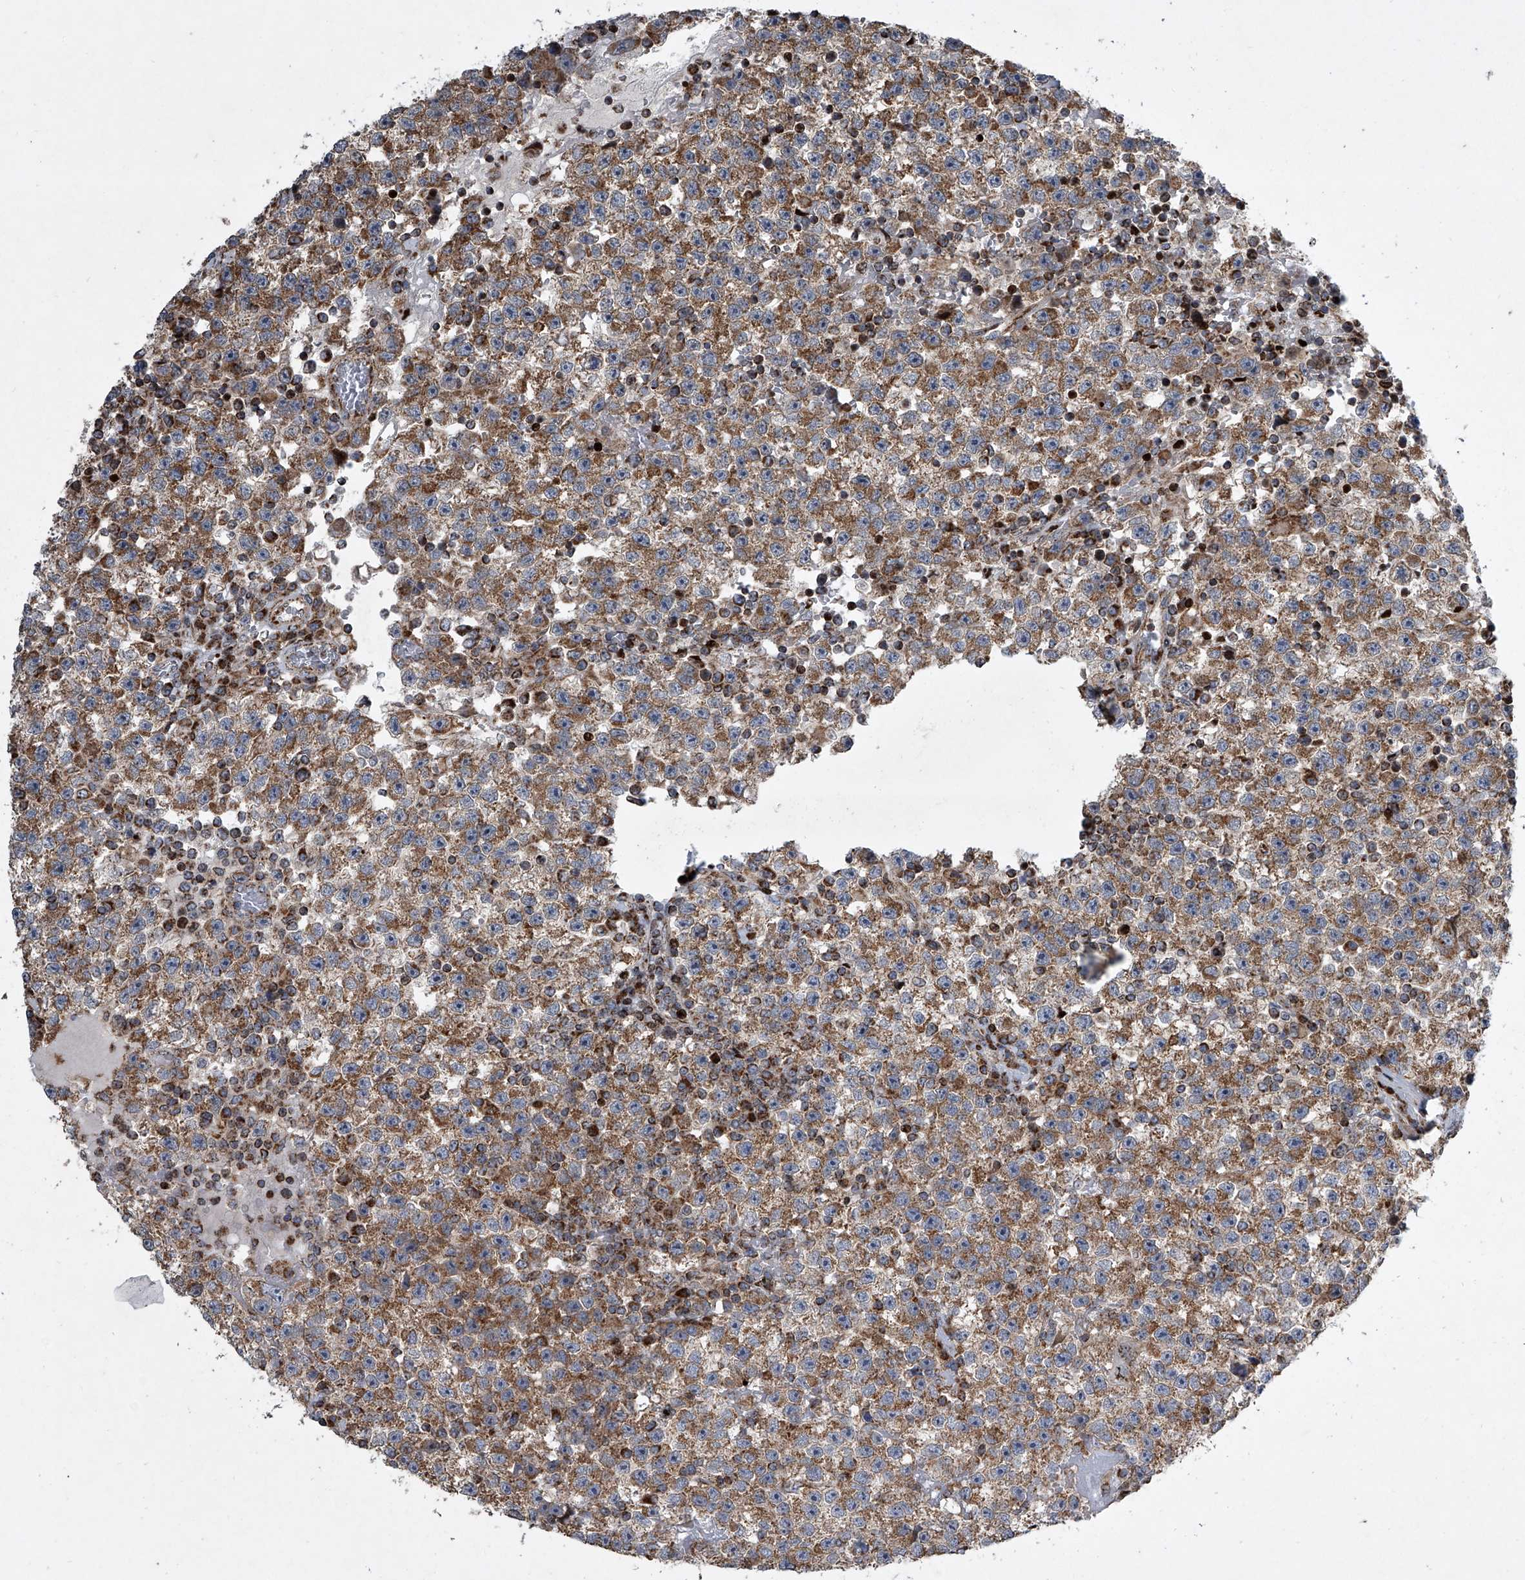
{"staining": {"intensity": "moderate", "quantity": ">75%", "location": "cytoplasmic/membranous"}, "tissue": "testis cancer", "cell_type": "Tumor cells", "image_type": "cancer", "snomed": [{"axis": "morphology", "description": "Seminoma, NOS"}, {"axis": "topography", "description": "Testis"}], "caption": "IHC photomicrograph of neoplastic tissue: testis seminoma stained using IHC demonstrates medium levels of moderate protein expression localized specifically in the cytoplasmic/membranous of tumor cells, appearing as a cytoplasmic/membranous brown color.", "gene": "STRADA", "patient": {"sex": "male", "age": 22}}